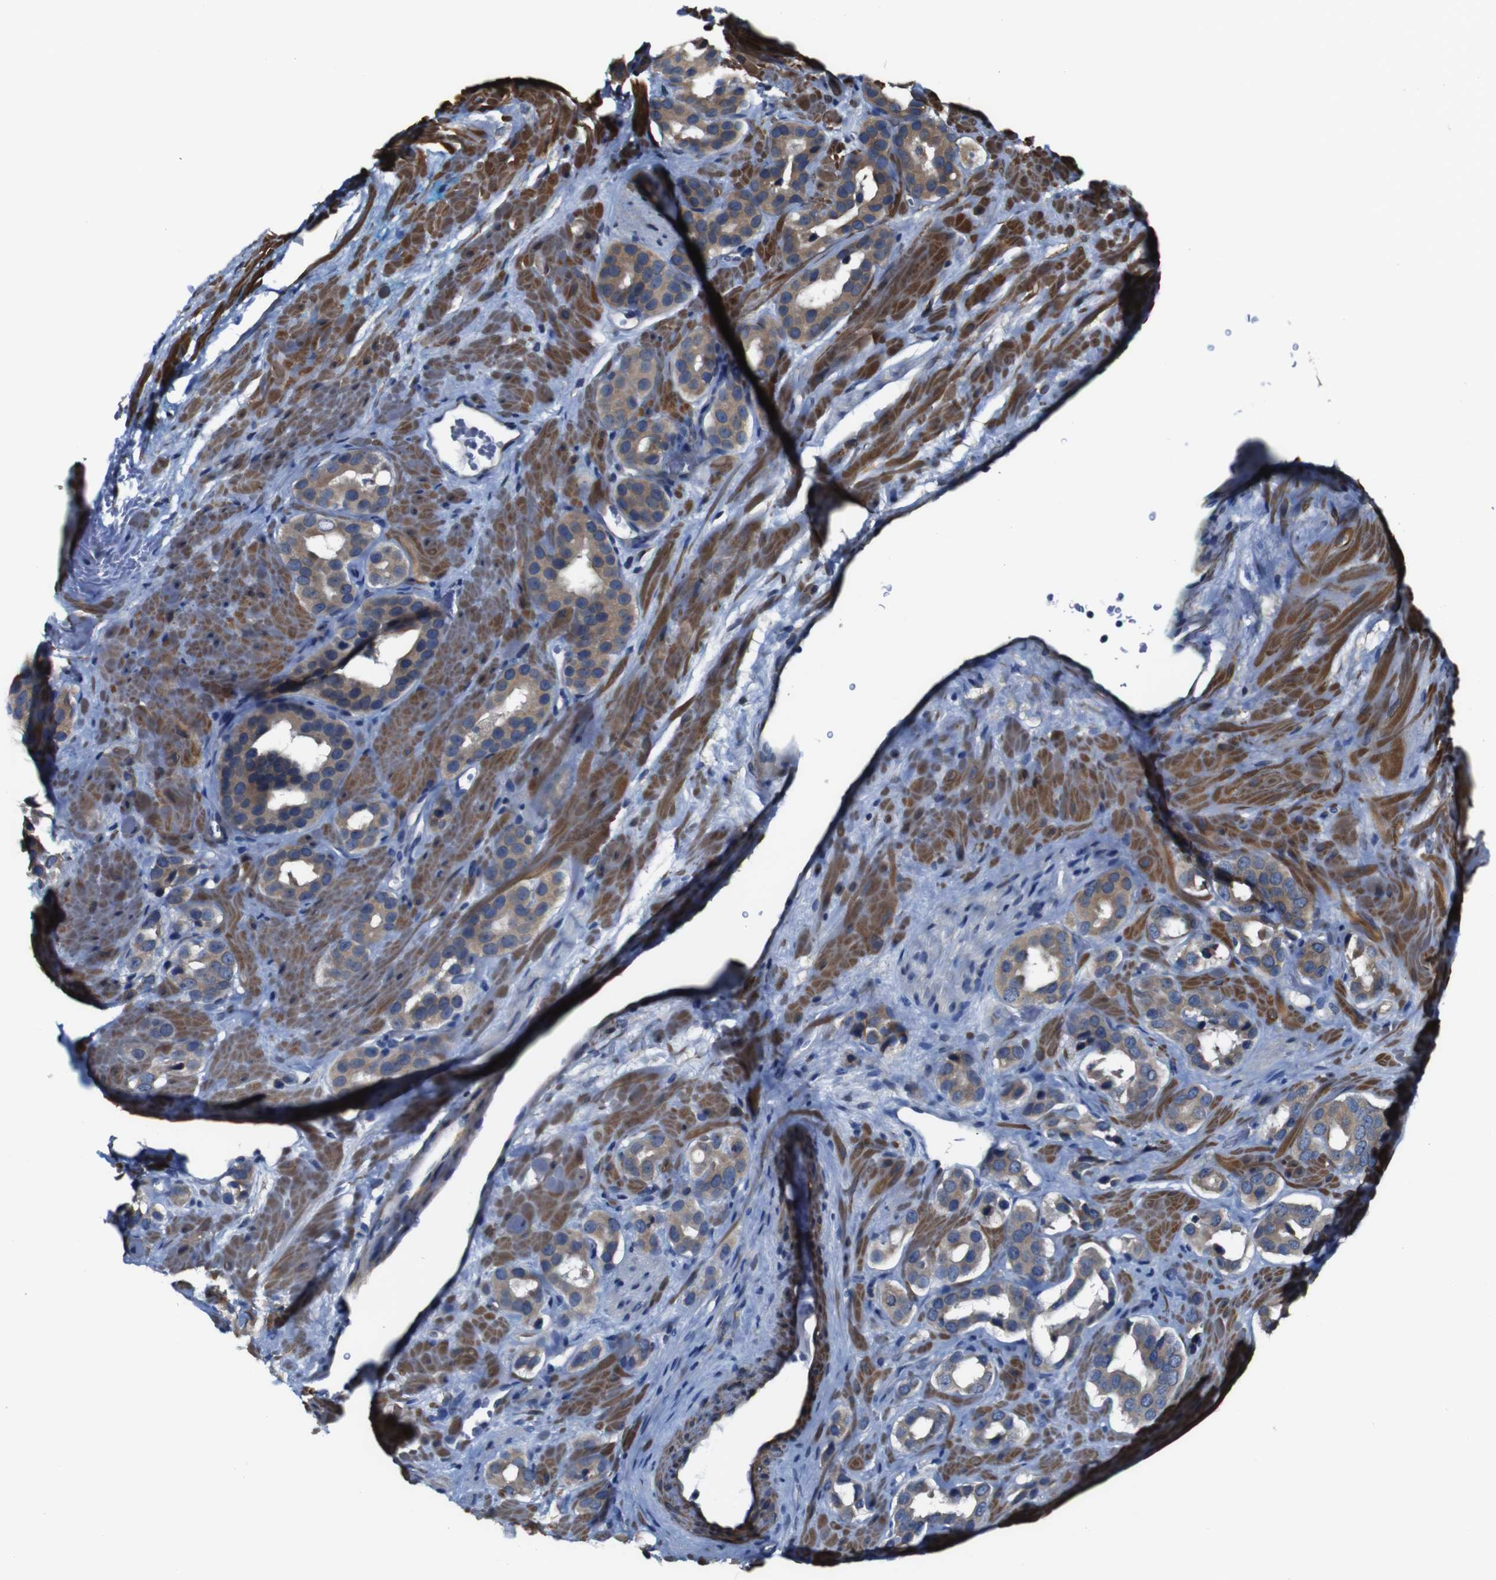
{"staining": {"intensity": "weak", "quantity": ">75%", "location": "cytoplasmic/membranous"}, "tissue": "prostate cancer", "cell_type": "Tumor cells", "image_type": "cancer", "snomed": [{"axis": "morphology", "description": "Adenocarcinoma, High grade"}, {"axis": "topography", "description": "Prostate"}], "caption": "Brown immunohistochemical staining in prostate cancer (high-grade adenocarcinoma) displays weak cytoplasmic/membranous staining in about >75% of tumor cells. The staining was performed using DAB (3,3'-diaminobenzidine) to visualize the protein expression in brown, while the nuclei were stained in blue with hematoxylin (Magnification: 20x).", "gene": "GGT7", "patient": {"sex": "male", "age": 64}}